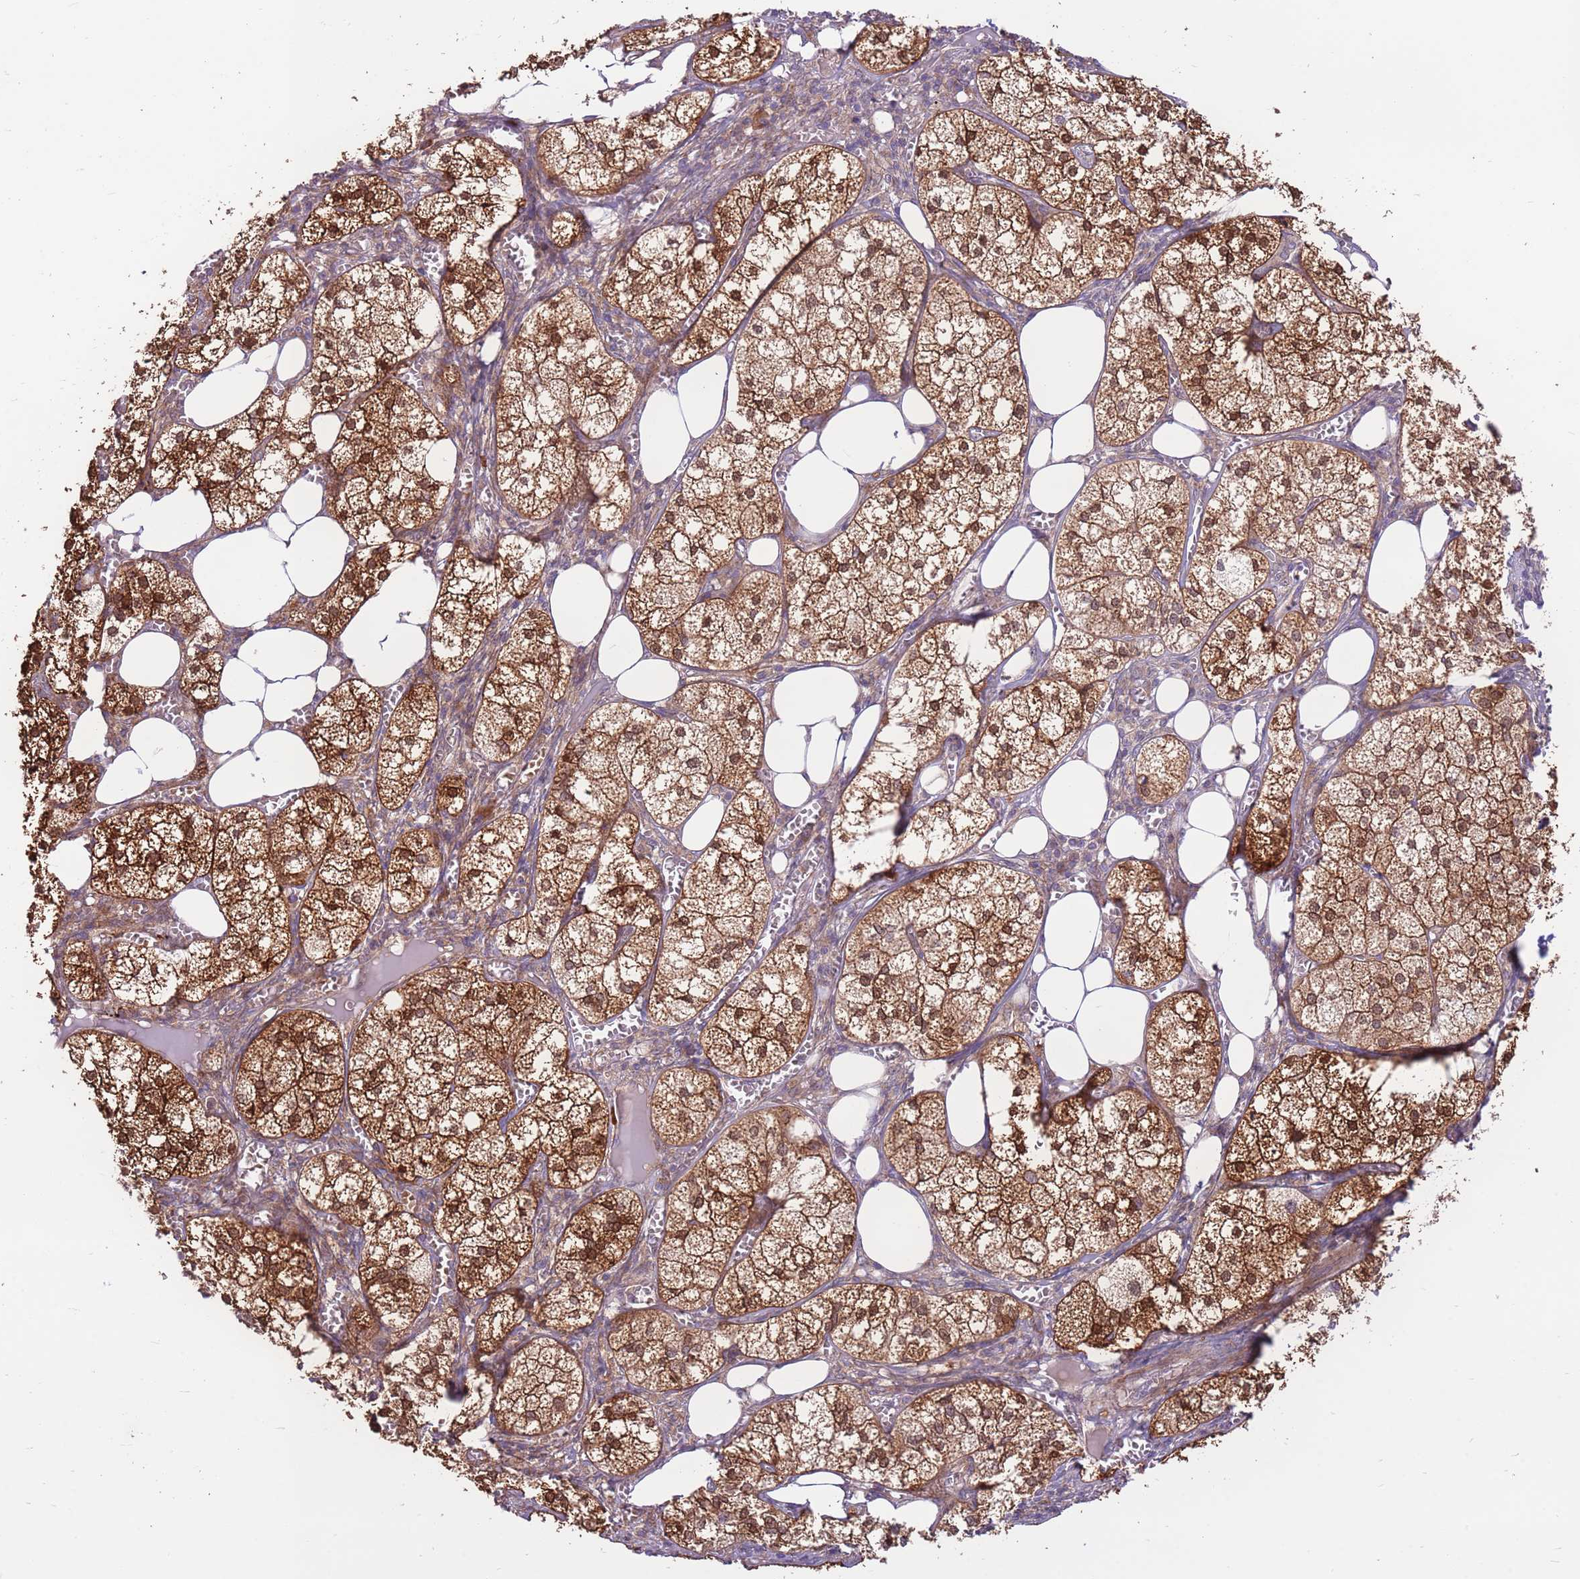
{"staining": {"intensity": "strong", "quantity": ">75%", "location": "cytoplasmic/membranous"}, "tissue": "adrenal gland", "cell_type": "Glandular cells", "image_type": "normal", "snomed": [{"axis": "morphology", "description": "Normal tissue, NOS"}, {"axis": "topography", "description": "Adrenal gland"}], "caption": "A micrograph of adrenal gland stained for a protein exhibits strong cytoplasmic/membranous brown staining in glandular cells.", "gene": "DDX19B", "patient": {"sex": "female", "age": 61}}